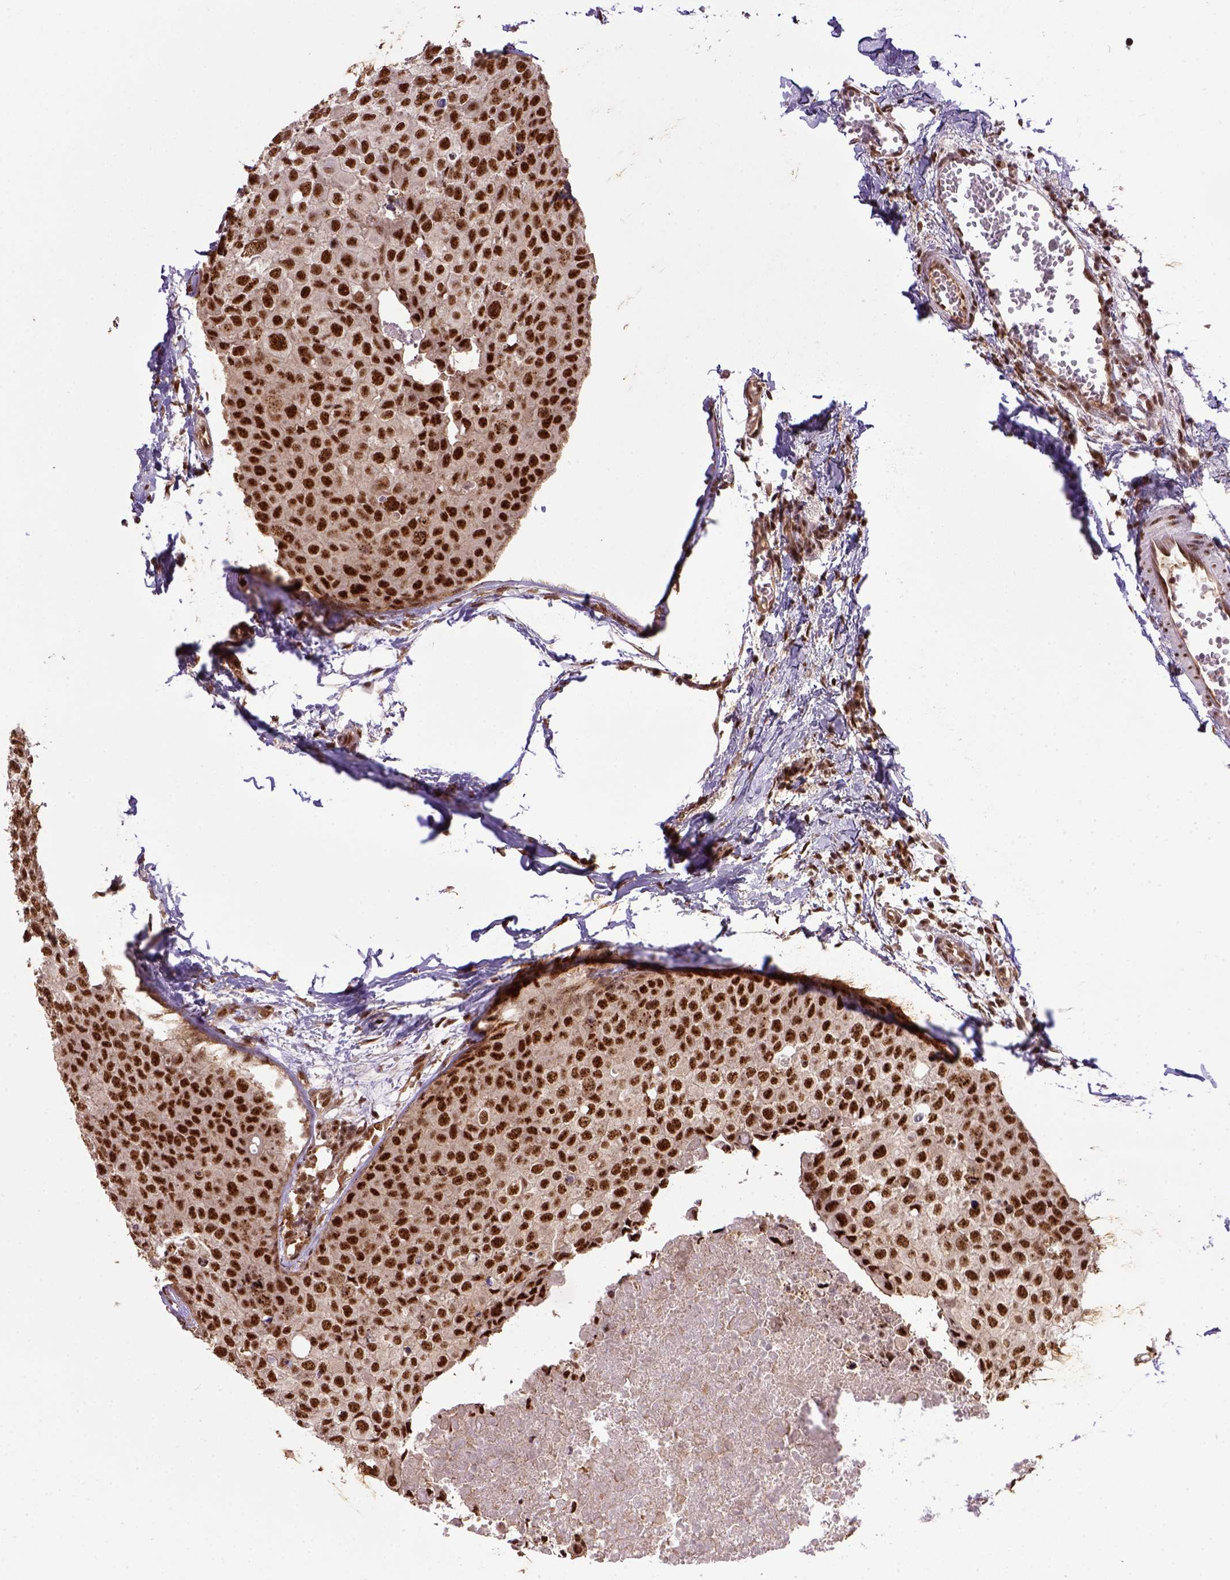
{"staining": {"intensity": "strong", "quantity": ">75%", "location": "nuclear"}, "tissue": "breast cancer", "cell_type": "Tumor cells", "image_type": "cancer", "snomed": [{"axis": "morphology", "description": "Duct carcinoma"}, {"axis": "topography", "description": "Breast"}], "caption": "Protein analysis of breast infiltrating ductal carcinoma tissue shows strong nuclear expression in approximately >75% of tumor cells. Immunohistochemistry (ihc) stains the protein in brown and the nuclei are stained blue.", "gene": "PPIG", "patient": {"sex": "female", "age": 38}}